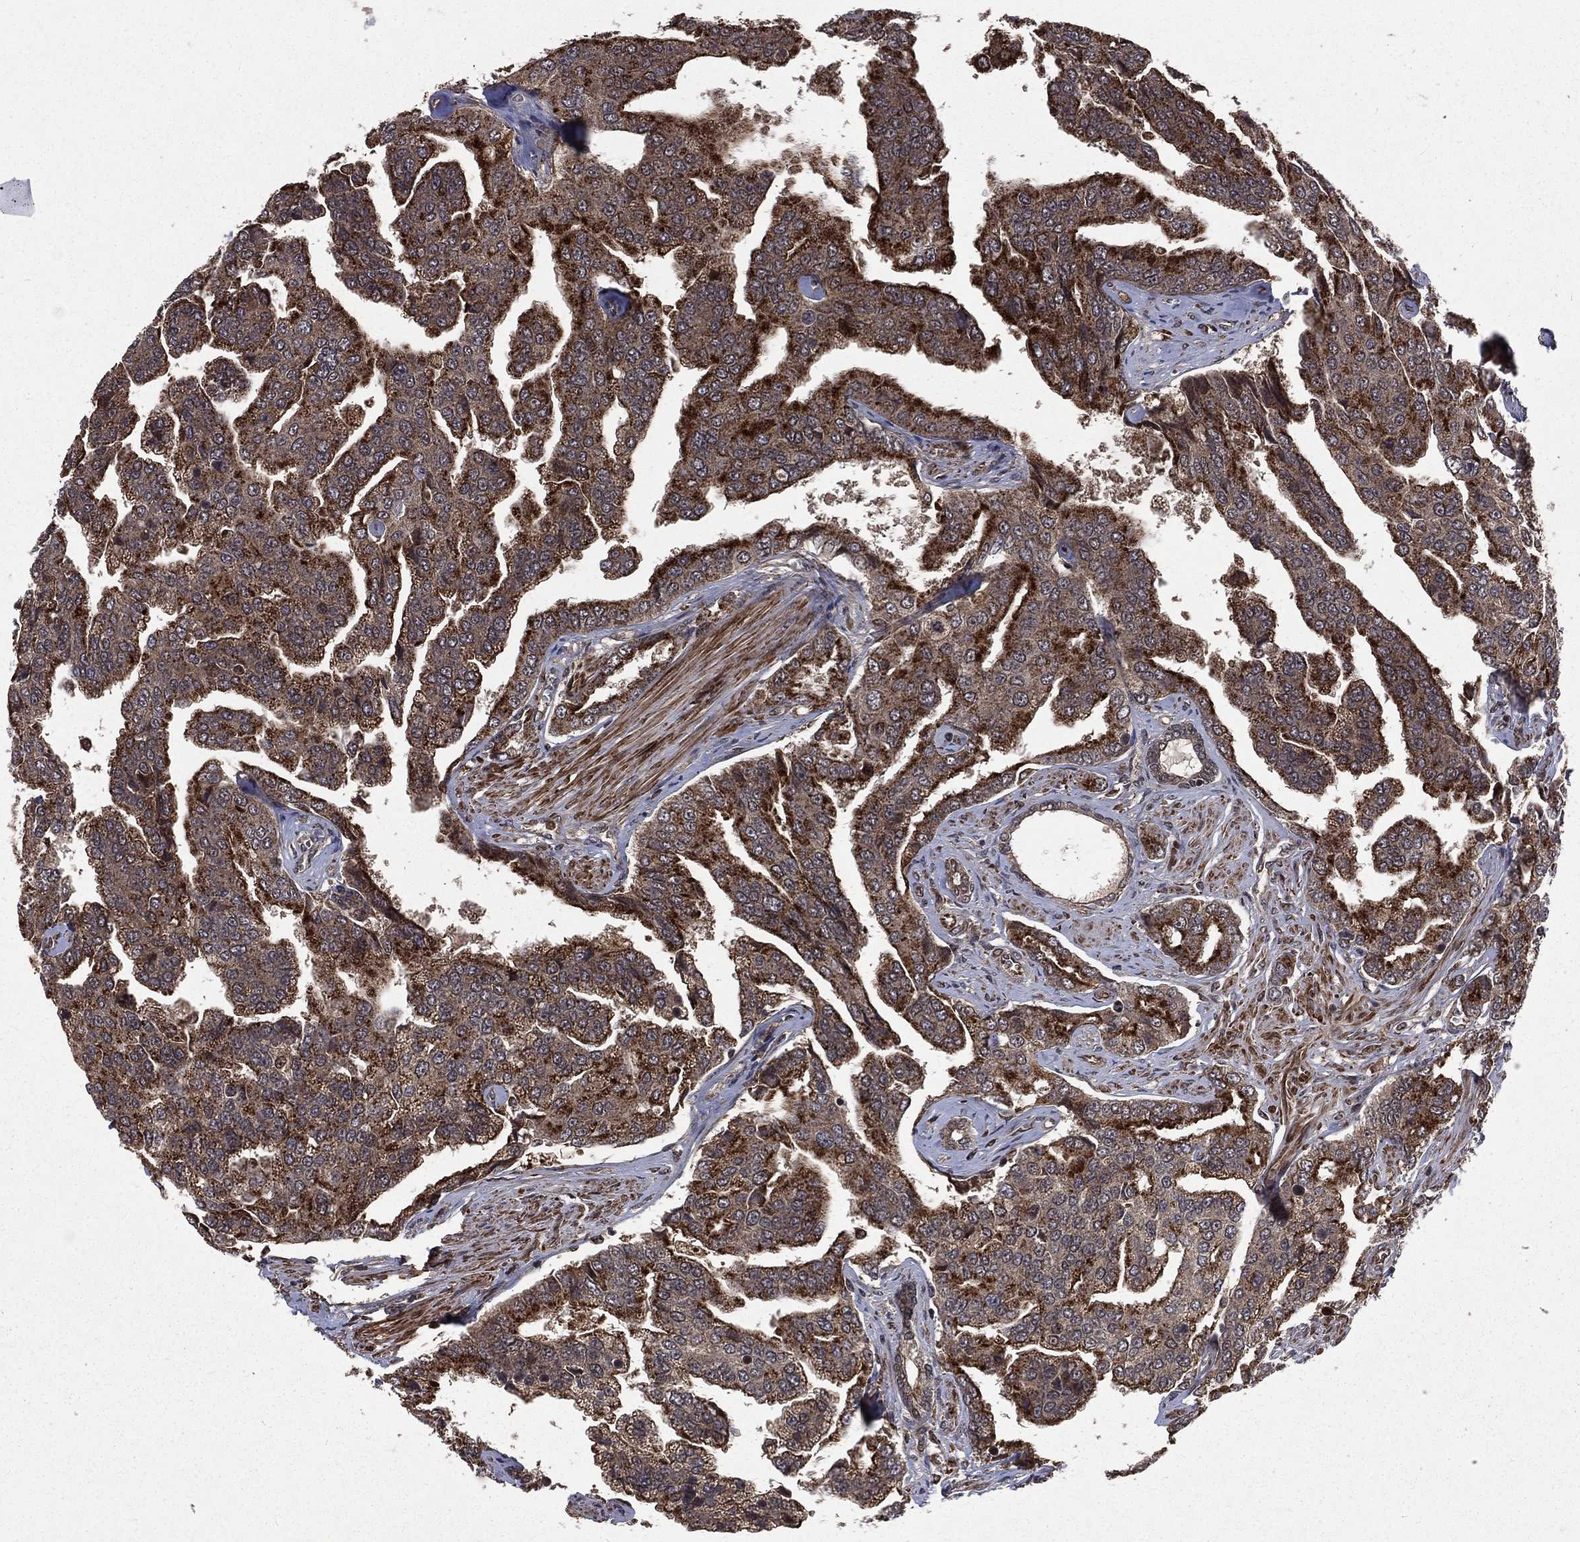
{"staining": {"intensity": "strong", "quantity": "25%-75%", "location": "cytoplasmic/membranous"}, "tissue": "prostate cancer", "cell_type": "Tumor cells", "image_type": "cancer", "snomed": [{"axis": "morphology", "description": "Adenocarcinoma, NOS"}, {"axis": "topography", "description": "Prostate and seminal vesicle, NOS"}, {"axis": "topography", "description": "Prostate"}], "caption": "Immunohistochemical staining of human prostate cancer (adenocarcinoma) shows high levels of strong cytoplasmic/membranous protein expression in approximately 25%-75% of tumor cells. (DAB = brown stain, brightfield microscopy at high magnification).", "gene": "LENG8", "patient": {"sex": "male", "age": 69}}